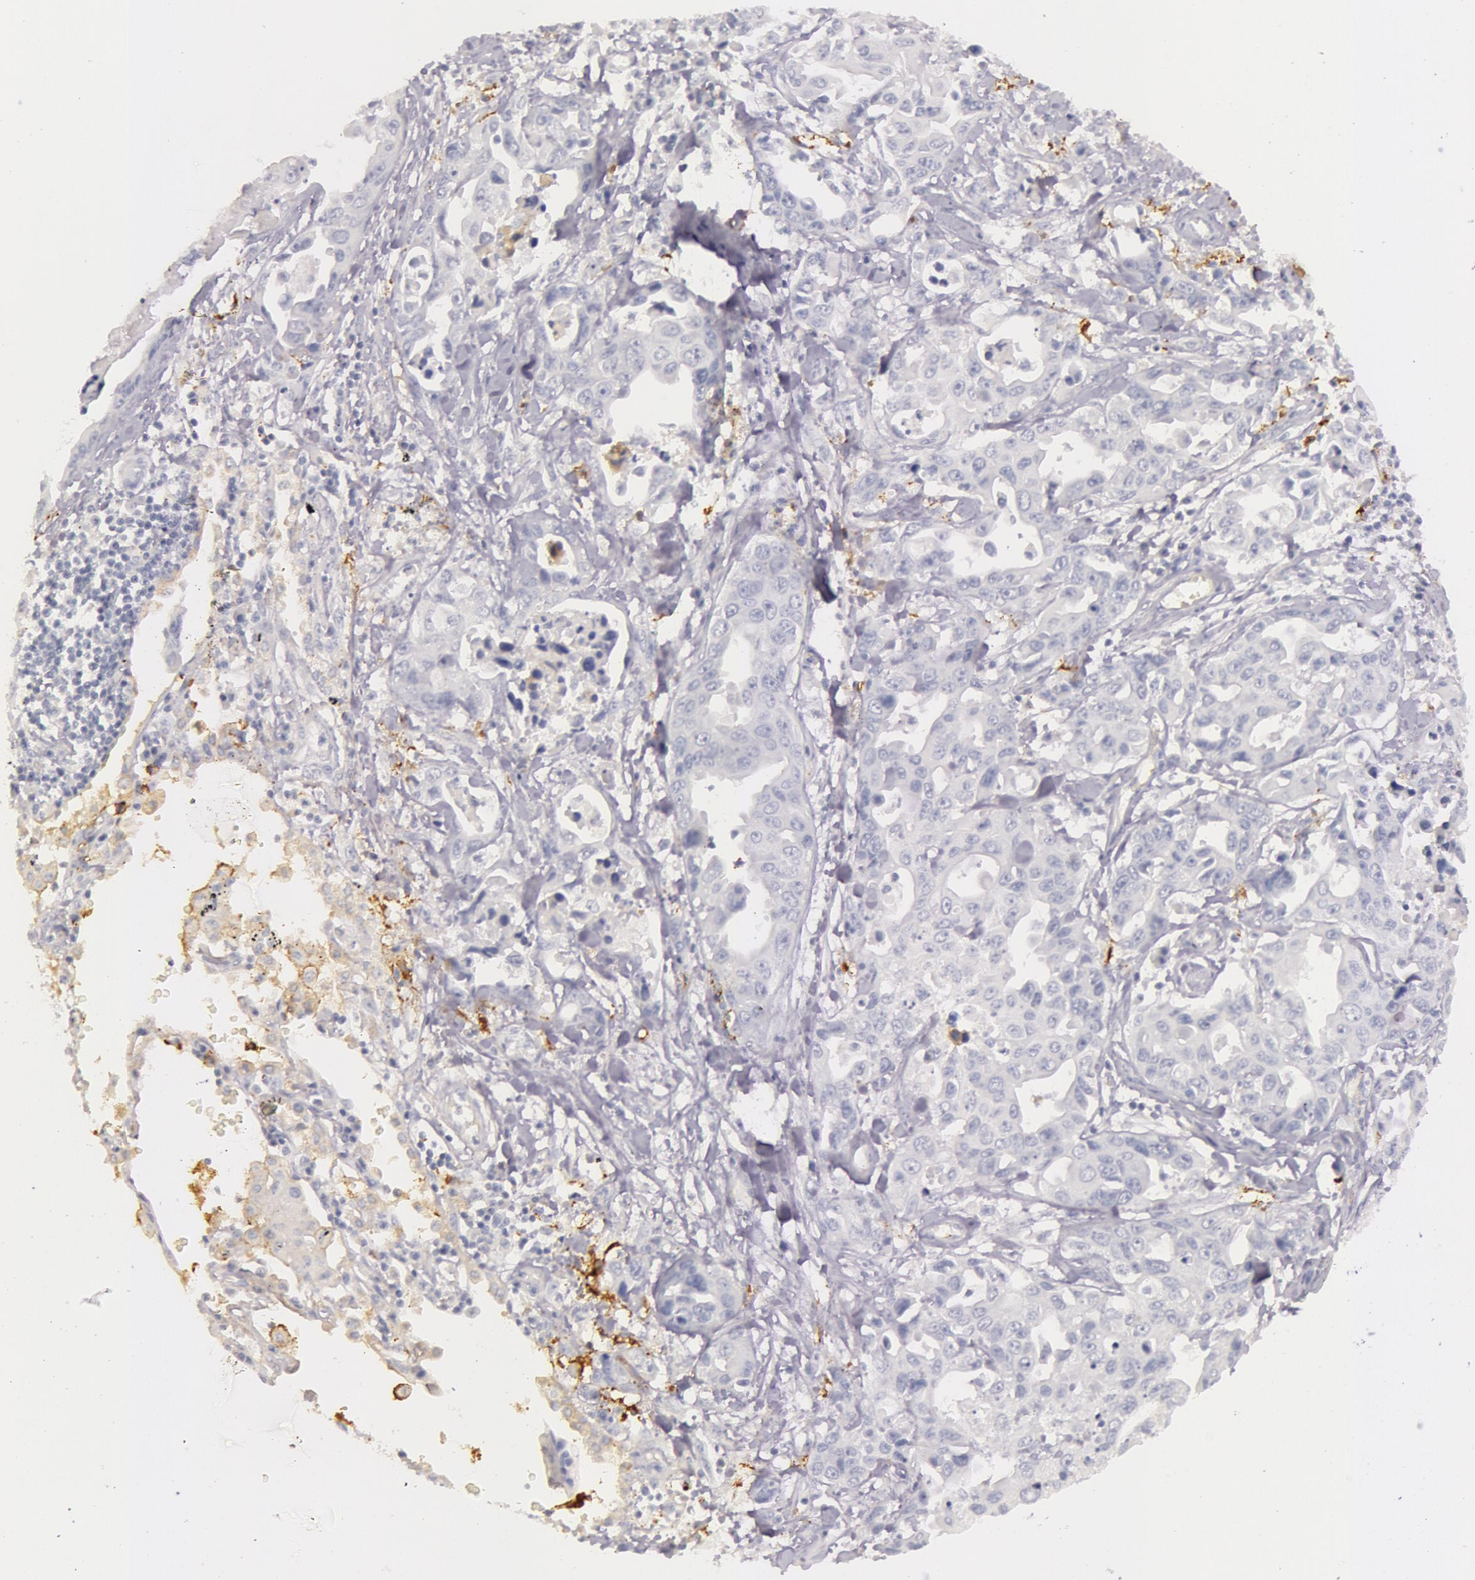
{"staining": {"intensity": "negative", "quantity": "none", "location": "none"}, "tissue": "lung cancer", "cell_type": "Tumor cells", "image_type": "cancer", "snomed": [{"axis": "morphology", "description": "Adenocarcinoma, NOS"}, {"axis": "topography", "description": "Lung"}], "caption": "A micrograph of lung cancer (adenocarcinoma) stained for a protein reveals no brown staining in tumor cells. (DAB immunohistochemistry (IHC) visualized using brightfield microscopy, high magnification).", "gene": "C4BPA", "patient": {"sex": "male", "age": 64}}